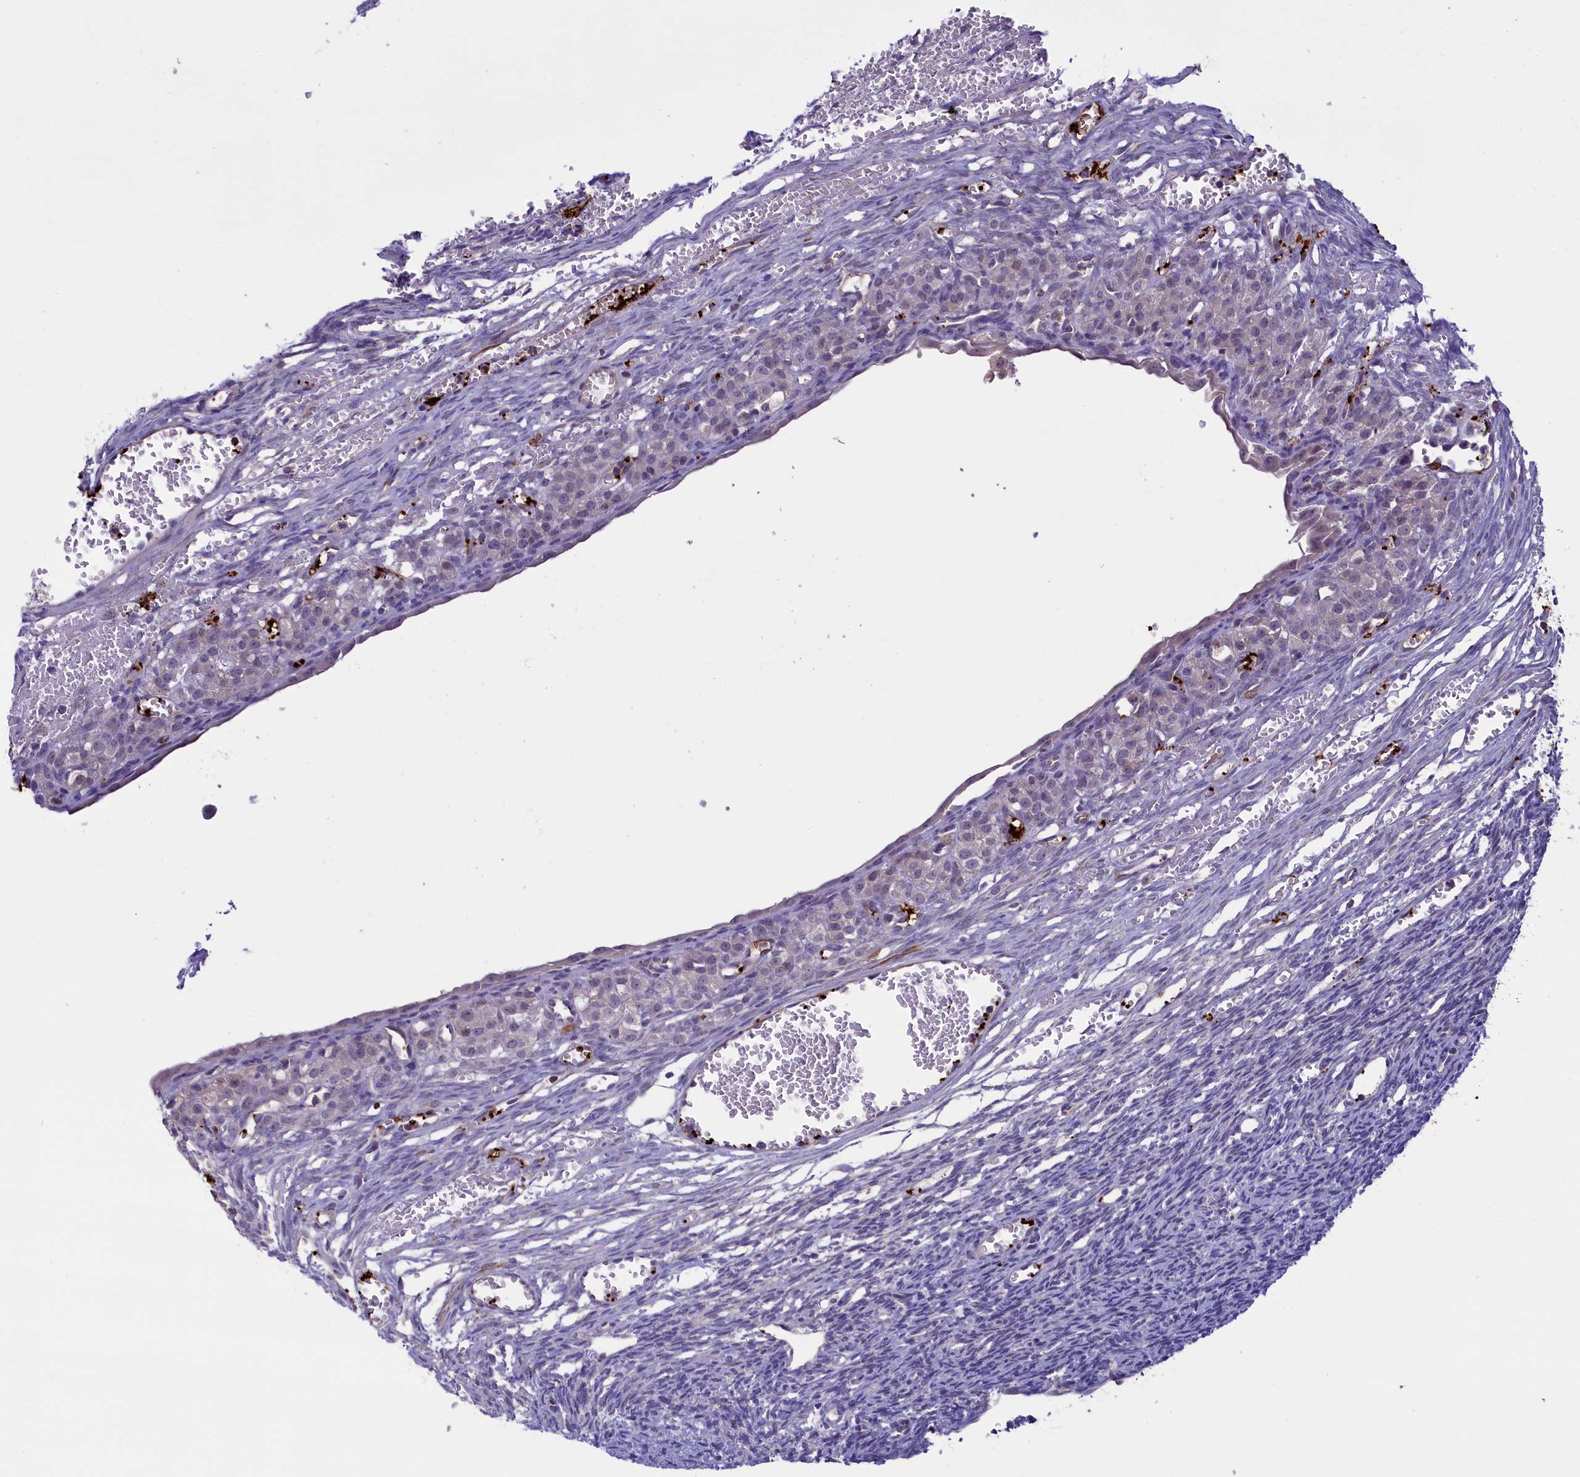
{"staining": {"intensity": "negative", "quantity": "none", "location": "none"}, "tissue": "ovary", "cell_type": "Ovarian stroma cells", "image_type": "normal", "snomed": [{"axis": "morphology", "description": "Normal tissue, NOS"}, {"axis": "topography", "description": "Ovary"}], "caption": "Protein analysis of benign ovary demonstrates no significant expression in ovarian stroma cells. The staining was performed using DAB to visualize the protein expression in brown, while the nuclei were stained in blue with hematoxylin (Magnification: 20x).", "gene": "HEATR3", "patient": {"sex": "female", "age": 39}}